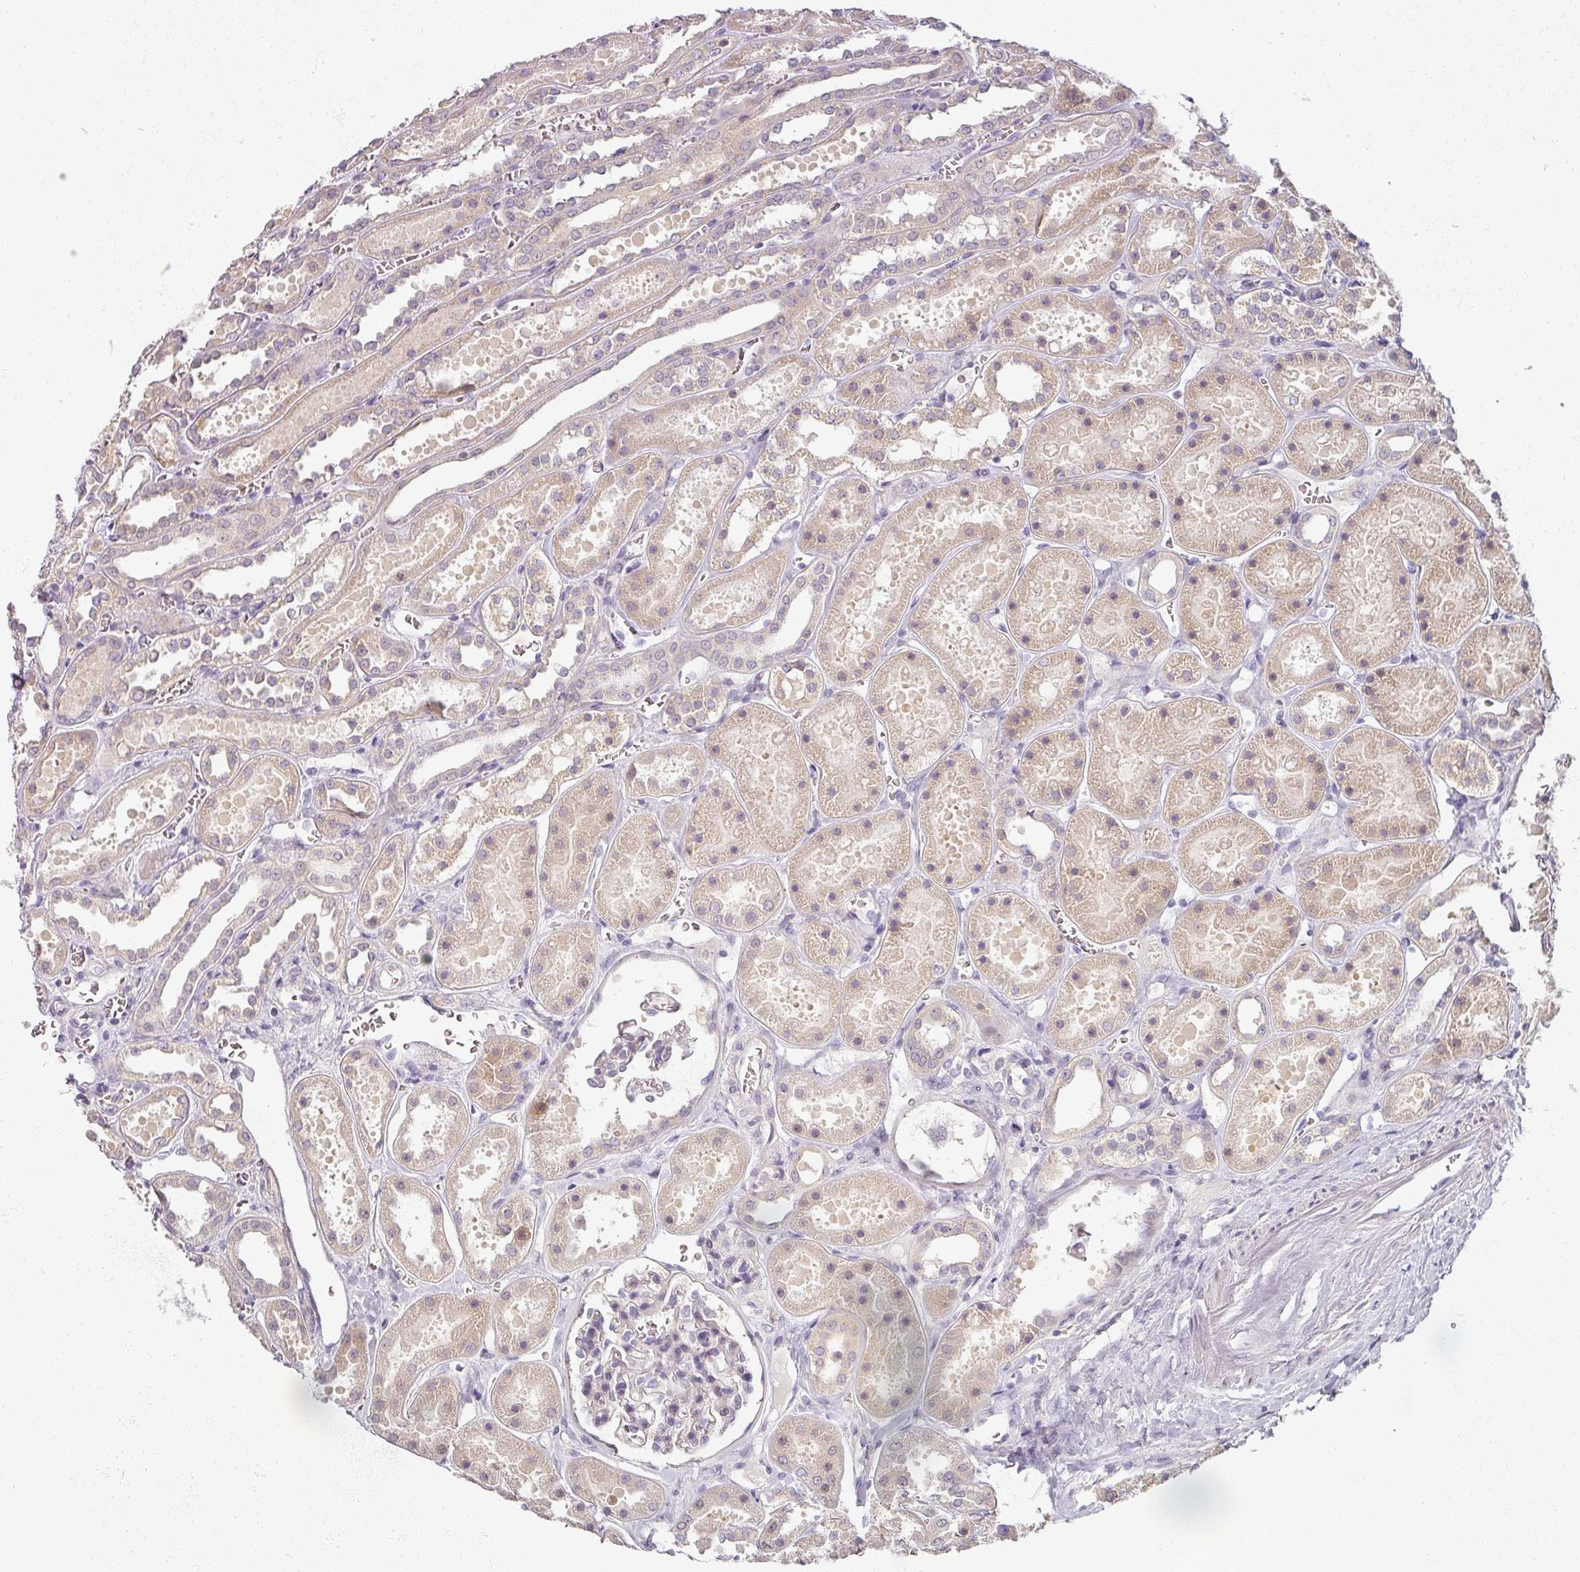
{"staining": {"intensity": "weak", "quantity": "<25%", "location": "cytoplasmic/membranous"}, "tissue": "kidney", "cell_type": "Cells in glomeruli", "image_type": "normal", "snomed": [{"axis": "morphology", "description": "Normal tissue, NOS"}, {"axis": "topography", "description": "Kidney"}], "caption": "There is no significant staining in cells in glomeruli of kidney.", "gene": "MYMK", "patient": {"sex": "female", "age": 41}}